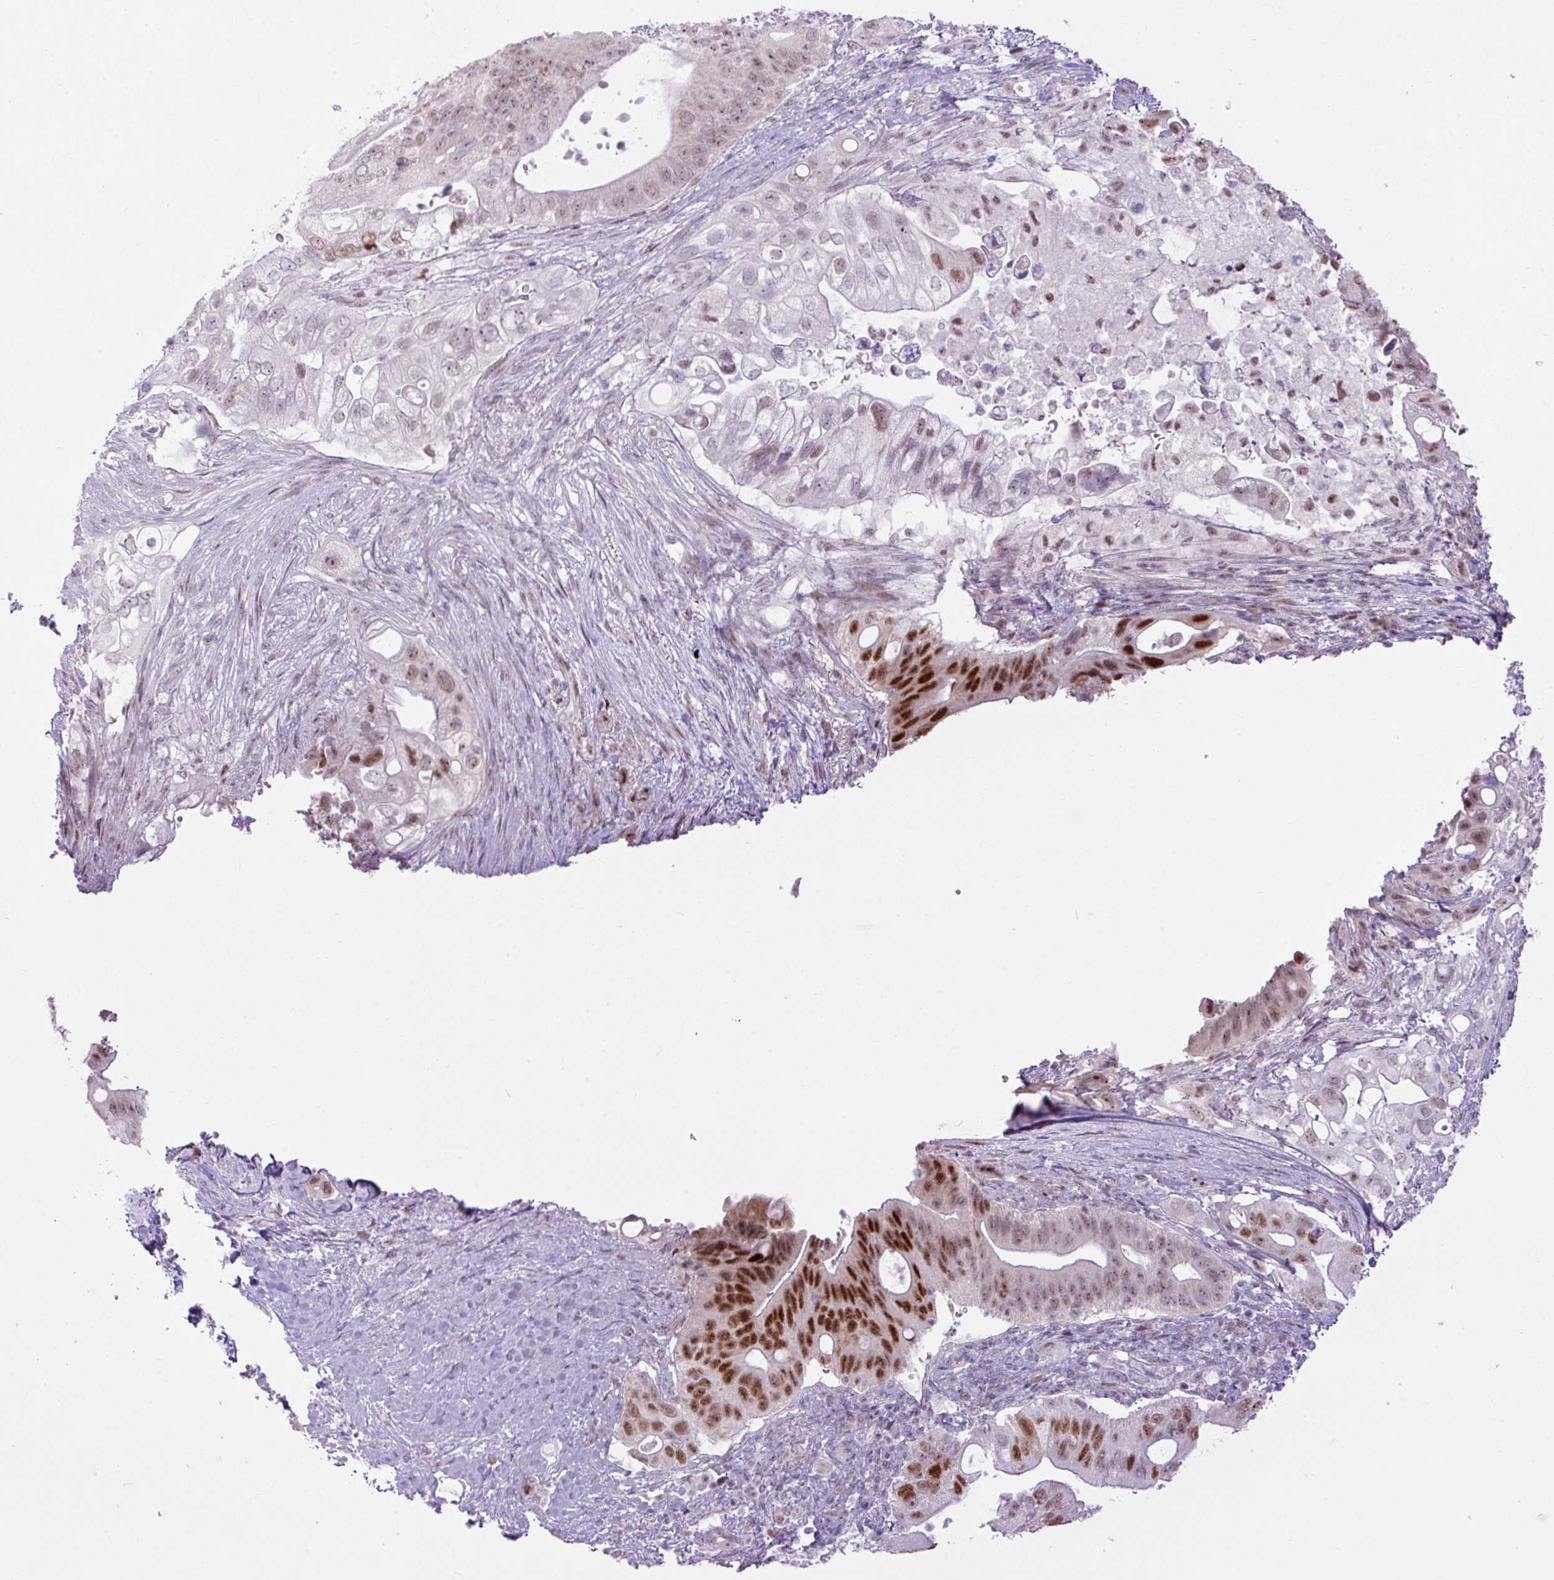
{"staining": {"intensity": "strong", "quantity": "25%-75%", "location": "nuclear"}, "tissue": "pancreatic cancer", "cell_type": "Tumor cells", "image_type": "cancer", "snomed": [{"axis": "morphology", "description": "Adenocarcinoma, NOS"}, {"axis": "topography", "description": "Pancreas"}], "caption": "Approximately 25%-75% of tumor cells in human pancreatic cancer display strong nuclear protein staining as visualized by brown immunohistochemical staining.", "gene": "ELOA2", "patient": {"sex": "female", "age": 72}}